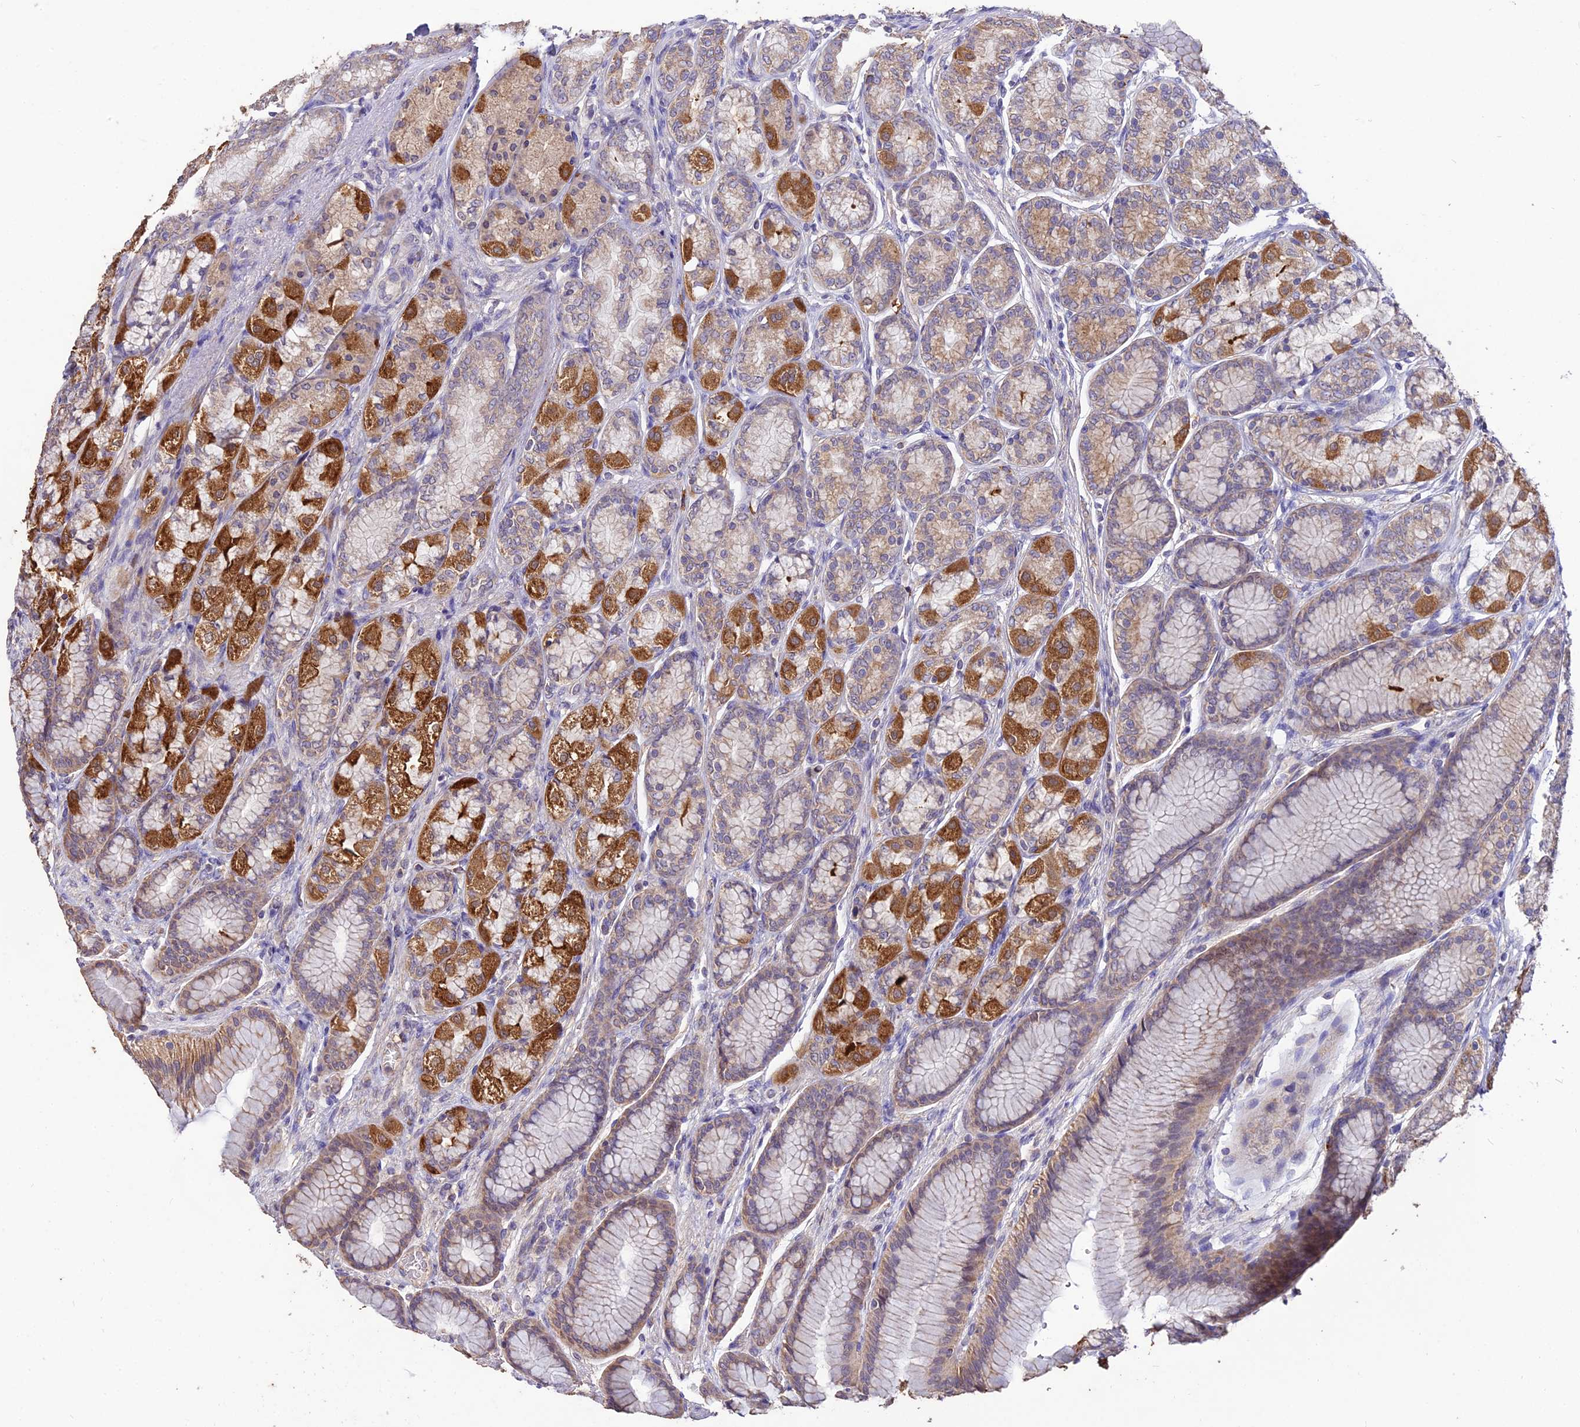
{"staining": {"intensity": "strong", "quantity": "25%-75%", "location": "cytoplasmic/membranous"}, "tissue": "stomach", "cell_type": "Glandular cells", "image_type": "normal", "snomed": [{"axis": "morphology", "description": "Normal tissue, NOS"}, {"axis": "morphology", "description": "Adenocarcinoma, NOS"}, {"axis": "morphology", "description": "Adenocarcinoma, High grade"}, {"axis": "topography", "description": "Stomach, upper"}, {"axis": "topography", "description": "Stomach"}], "caption": "Strong cytoplasmic/membranous protein positivity is identified in about 25%-75% of glandular cells in stomach.", "gene": "SDHD", "patient": {"sex": "female", "age": 65}}